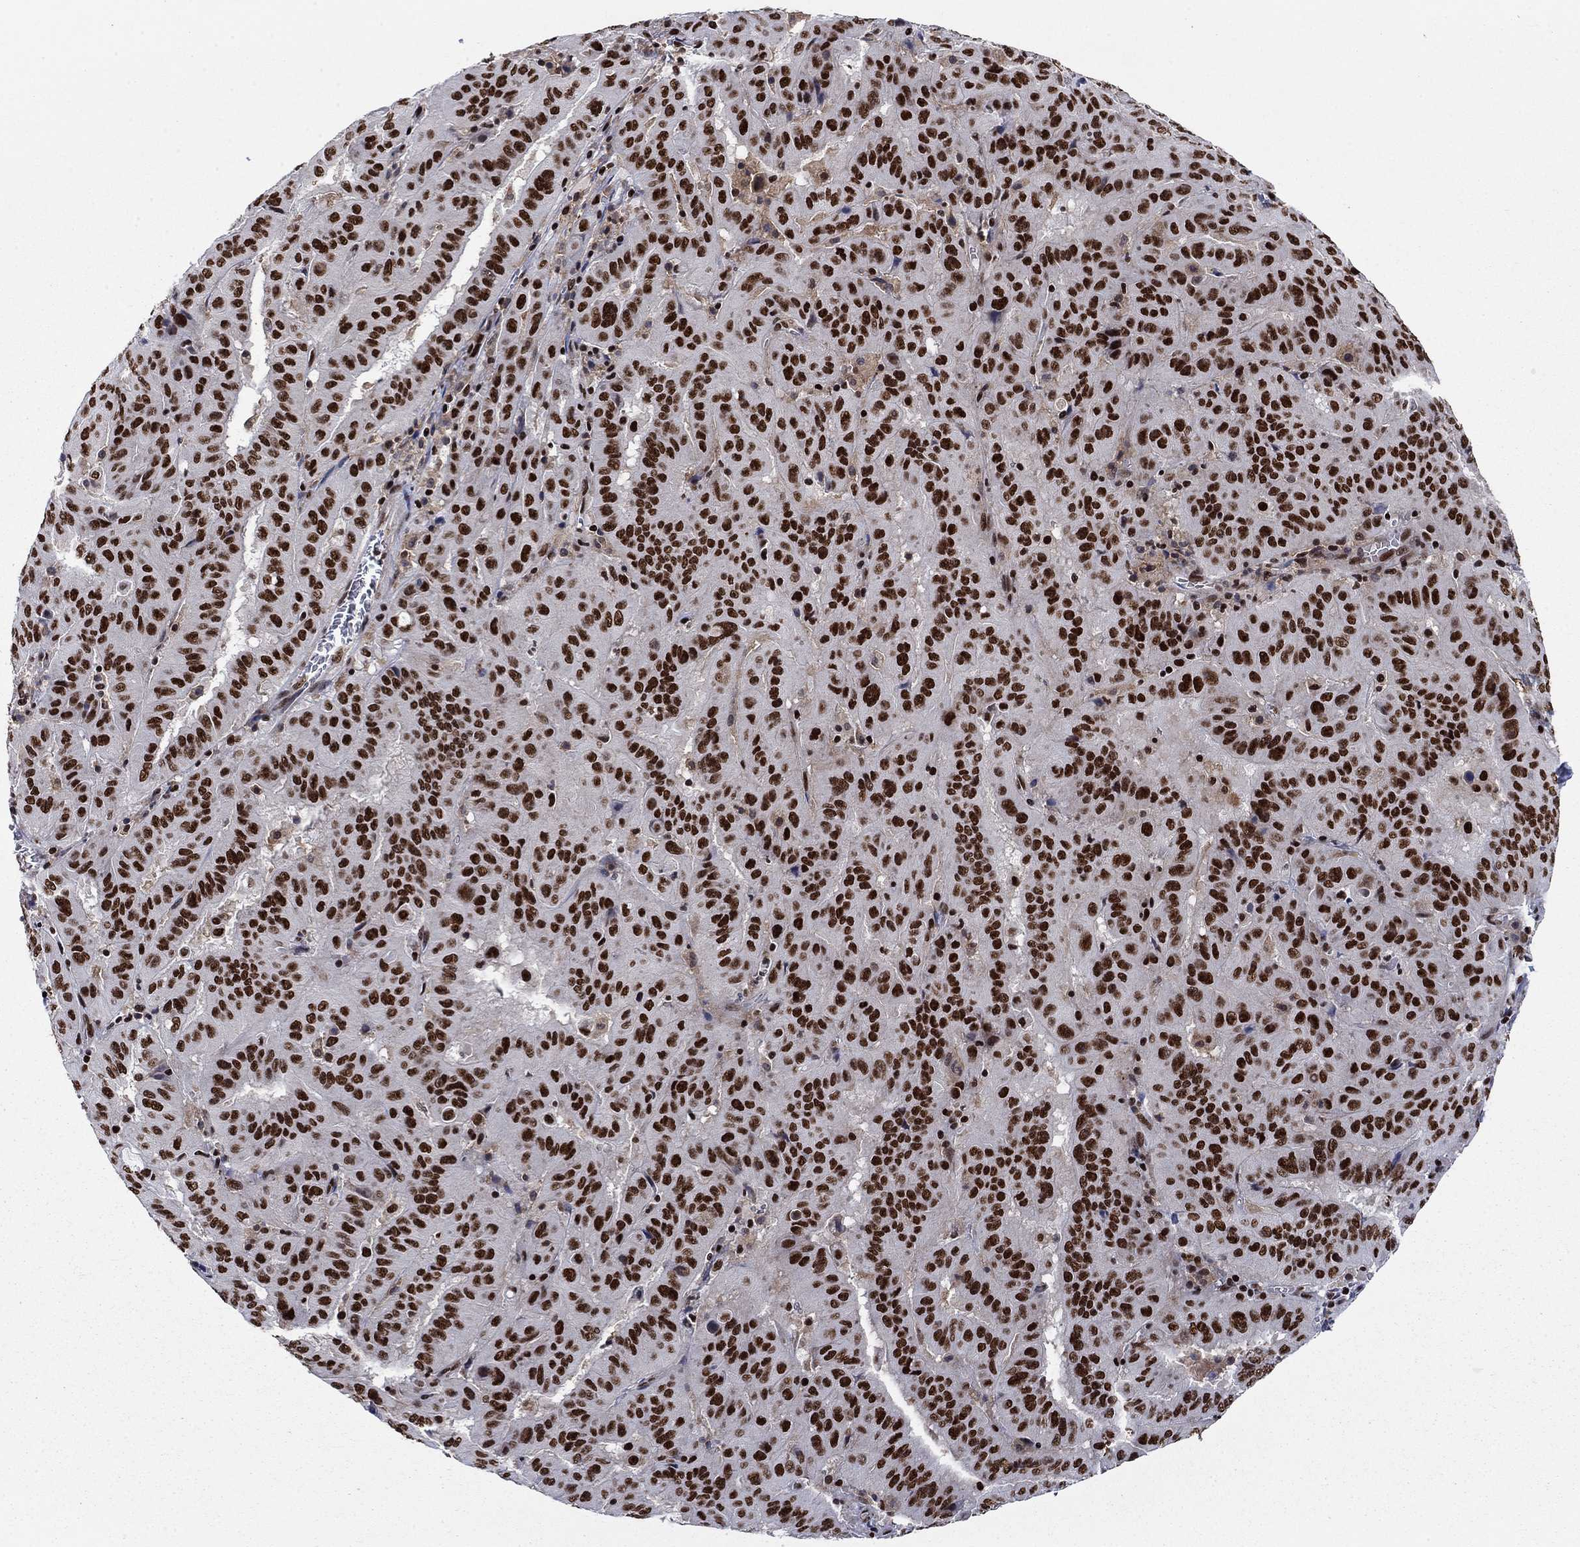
{"staining": {"intensity": "strong", "quantity": ">75%", "location": "nuclear"}, "tissue": "pancreatic cancer", "cell_type": "Tumor cells", "image_type": "cancer", "snomed": [{"axis": "morphology", "description": "Adenocarcinoma, NOS"}, {"axis": "topography", "description": "Pancreas"}], "caption": "This photomicrograph exhibits immunohistochemistry (IHC) staining of pancreatic adenocarcinoma, with high strong nuclear positivity in approximately >75% of tumor cells.", "gene": "RPRD1B", "patient": {"sex": "male", "age": 63}}